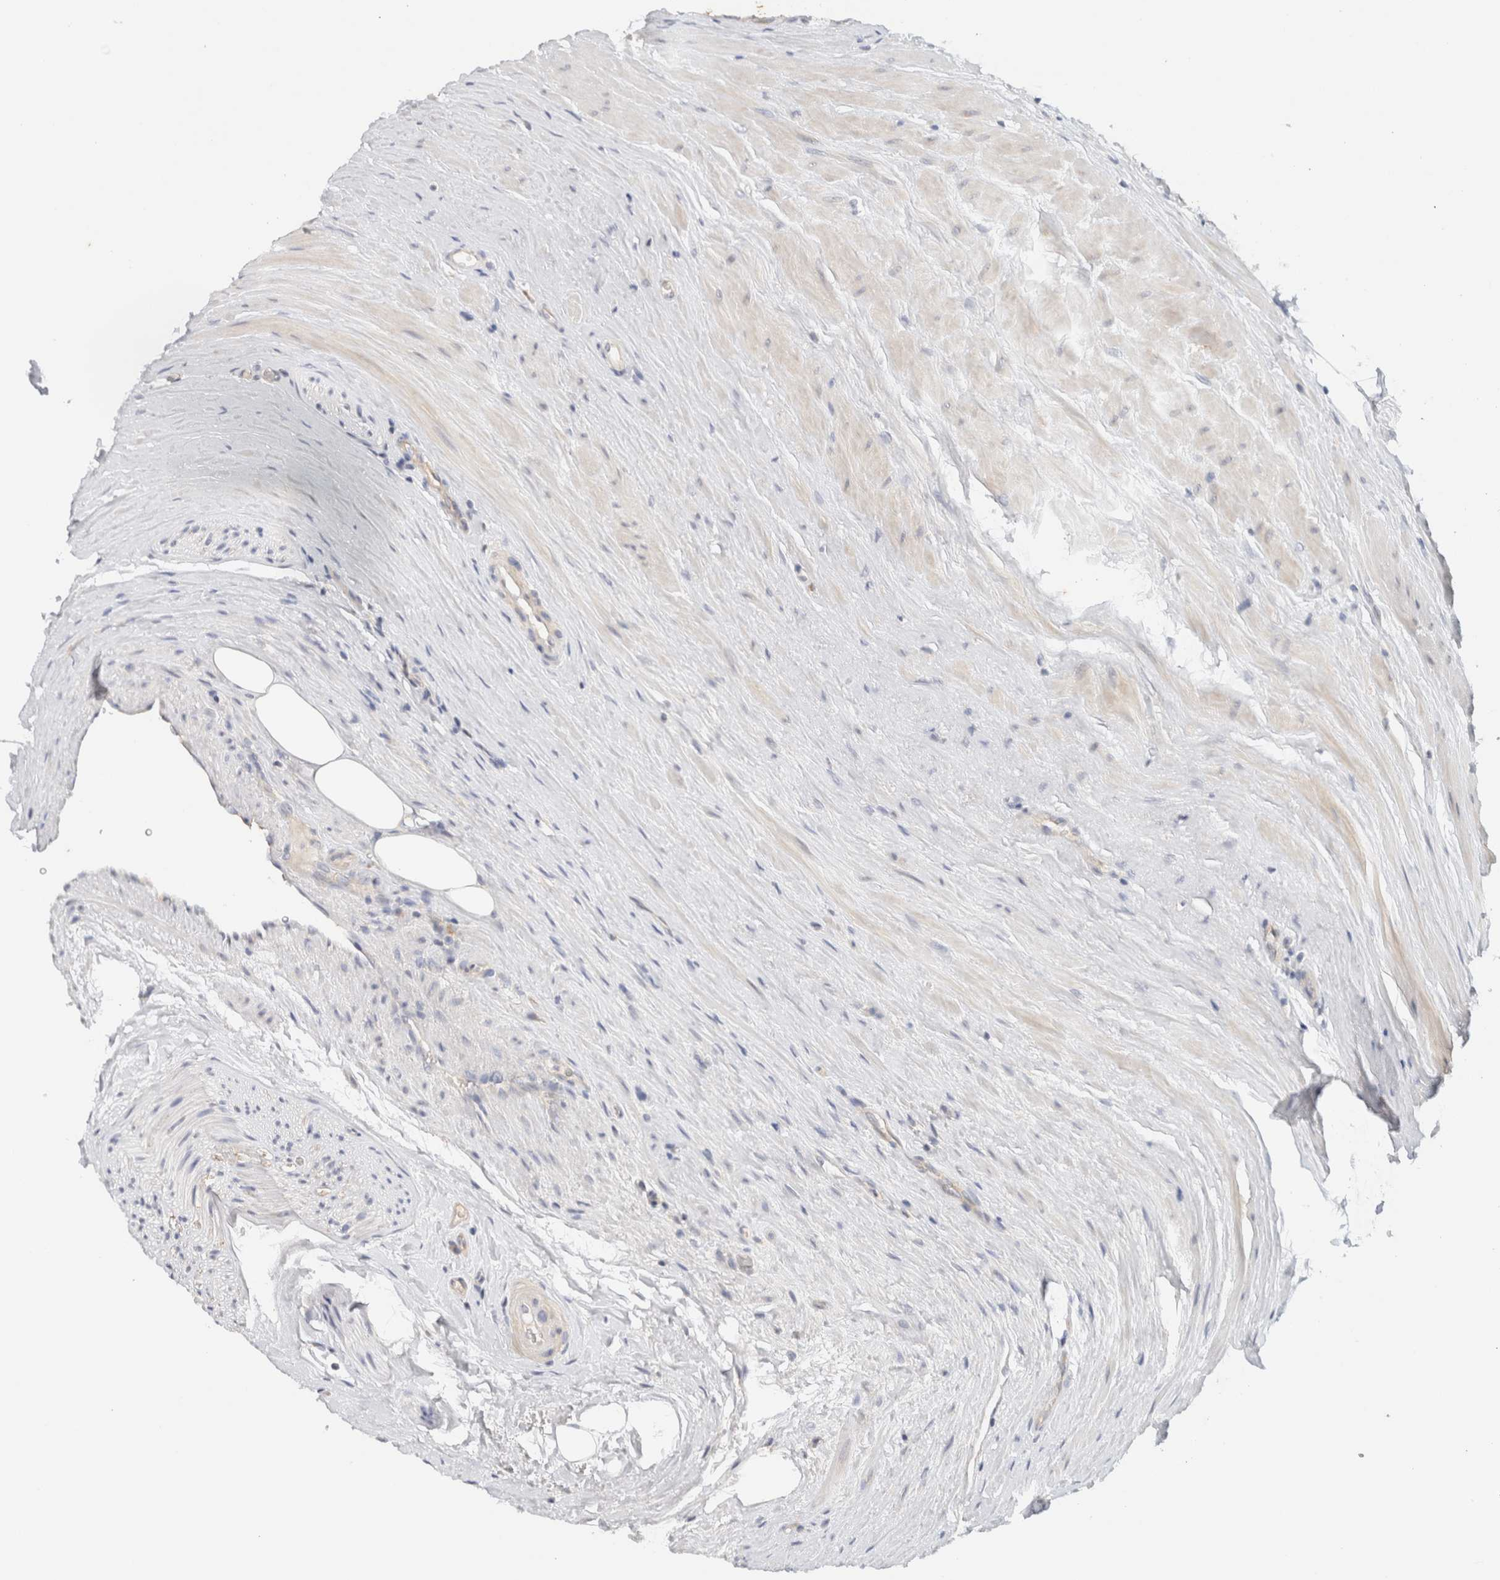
{"staining": {"intensity": "negative", "quantity": "none", "location": "none"}, "tissue": "prostate cancer", "cell_type": "Tumor cells", "image_type": "cancer", "snomed": [{"axis": "morphology", "description": "Adenocarcinoma, High grade"}, {"axis": "topography", "description": "Prostate"}], "caption": "Human prostate cancer (high-grade adenocarcinoma) stained for a protein using IHC exhibits no expression in tumor cells.", "gene": "SPRTN", "patient": {"sex": "male", "age": 50}}